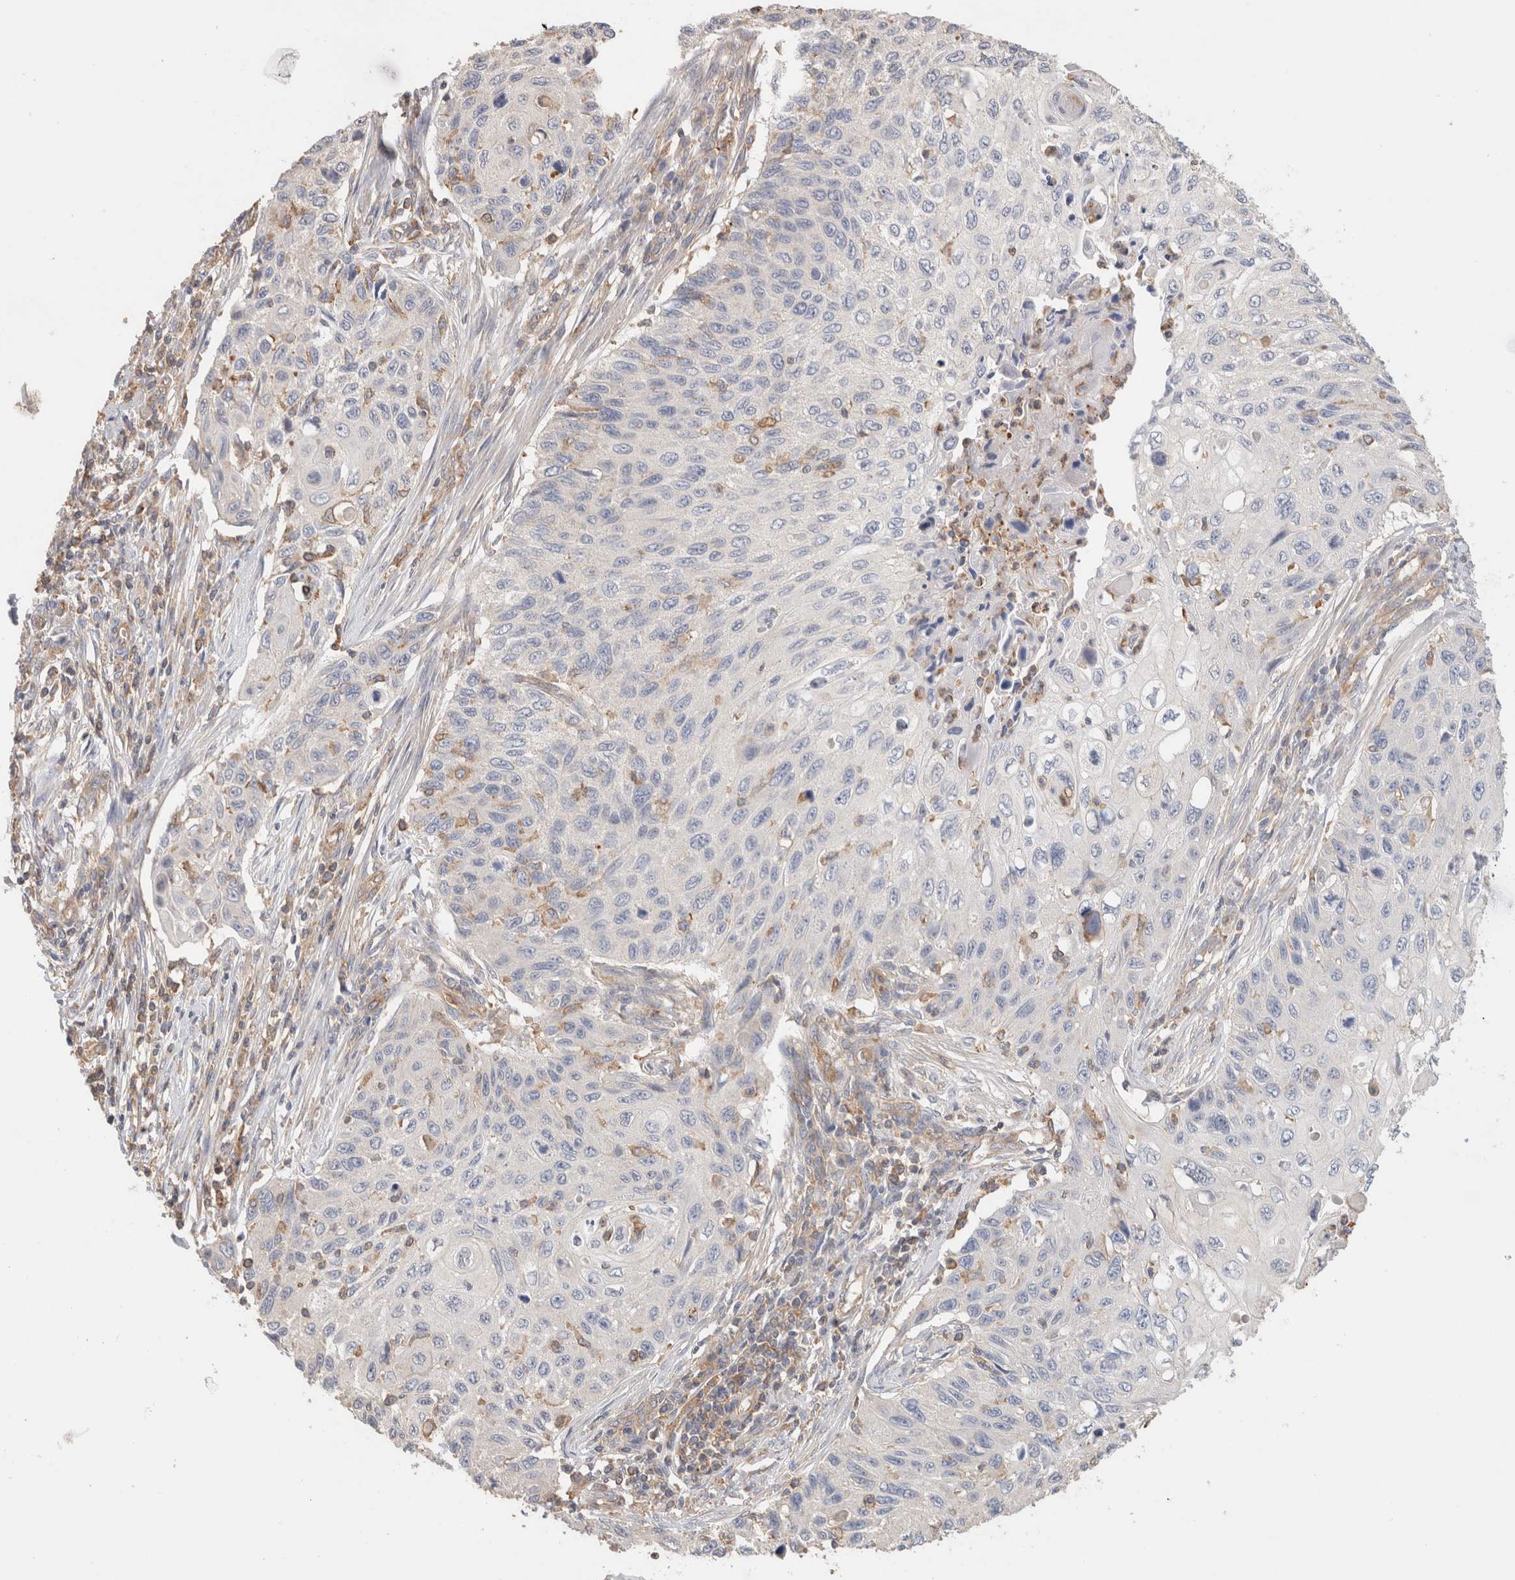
{"staining": {"intensity": "negative", "quantity": "none", "location": "none"}, "tissue": "cervical cancer", "cell_type": "Tumor cells", "image_type": "cancer", "snomed": [{"axis": "morphology", "description": "Squamous cell carcinoma, NOS"}, {"axis": "topography", "description": "Cervix"}], "caption": "A high-resolution micrograph shows immunohistochemistry staining of cervical cancer, which demonstrates no significant expression in tumor cells.", "gene": "CFAP418", "patient": {"sex": "female", "age": 70}}